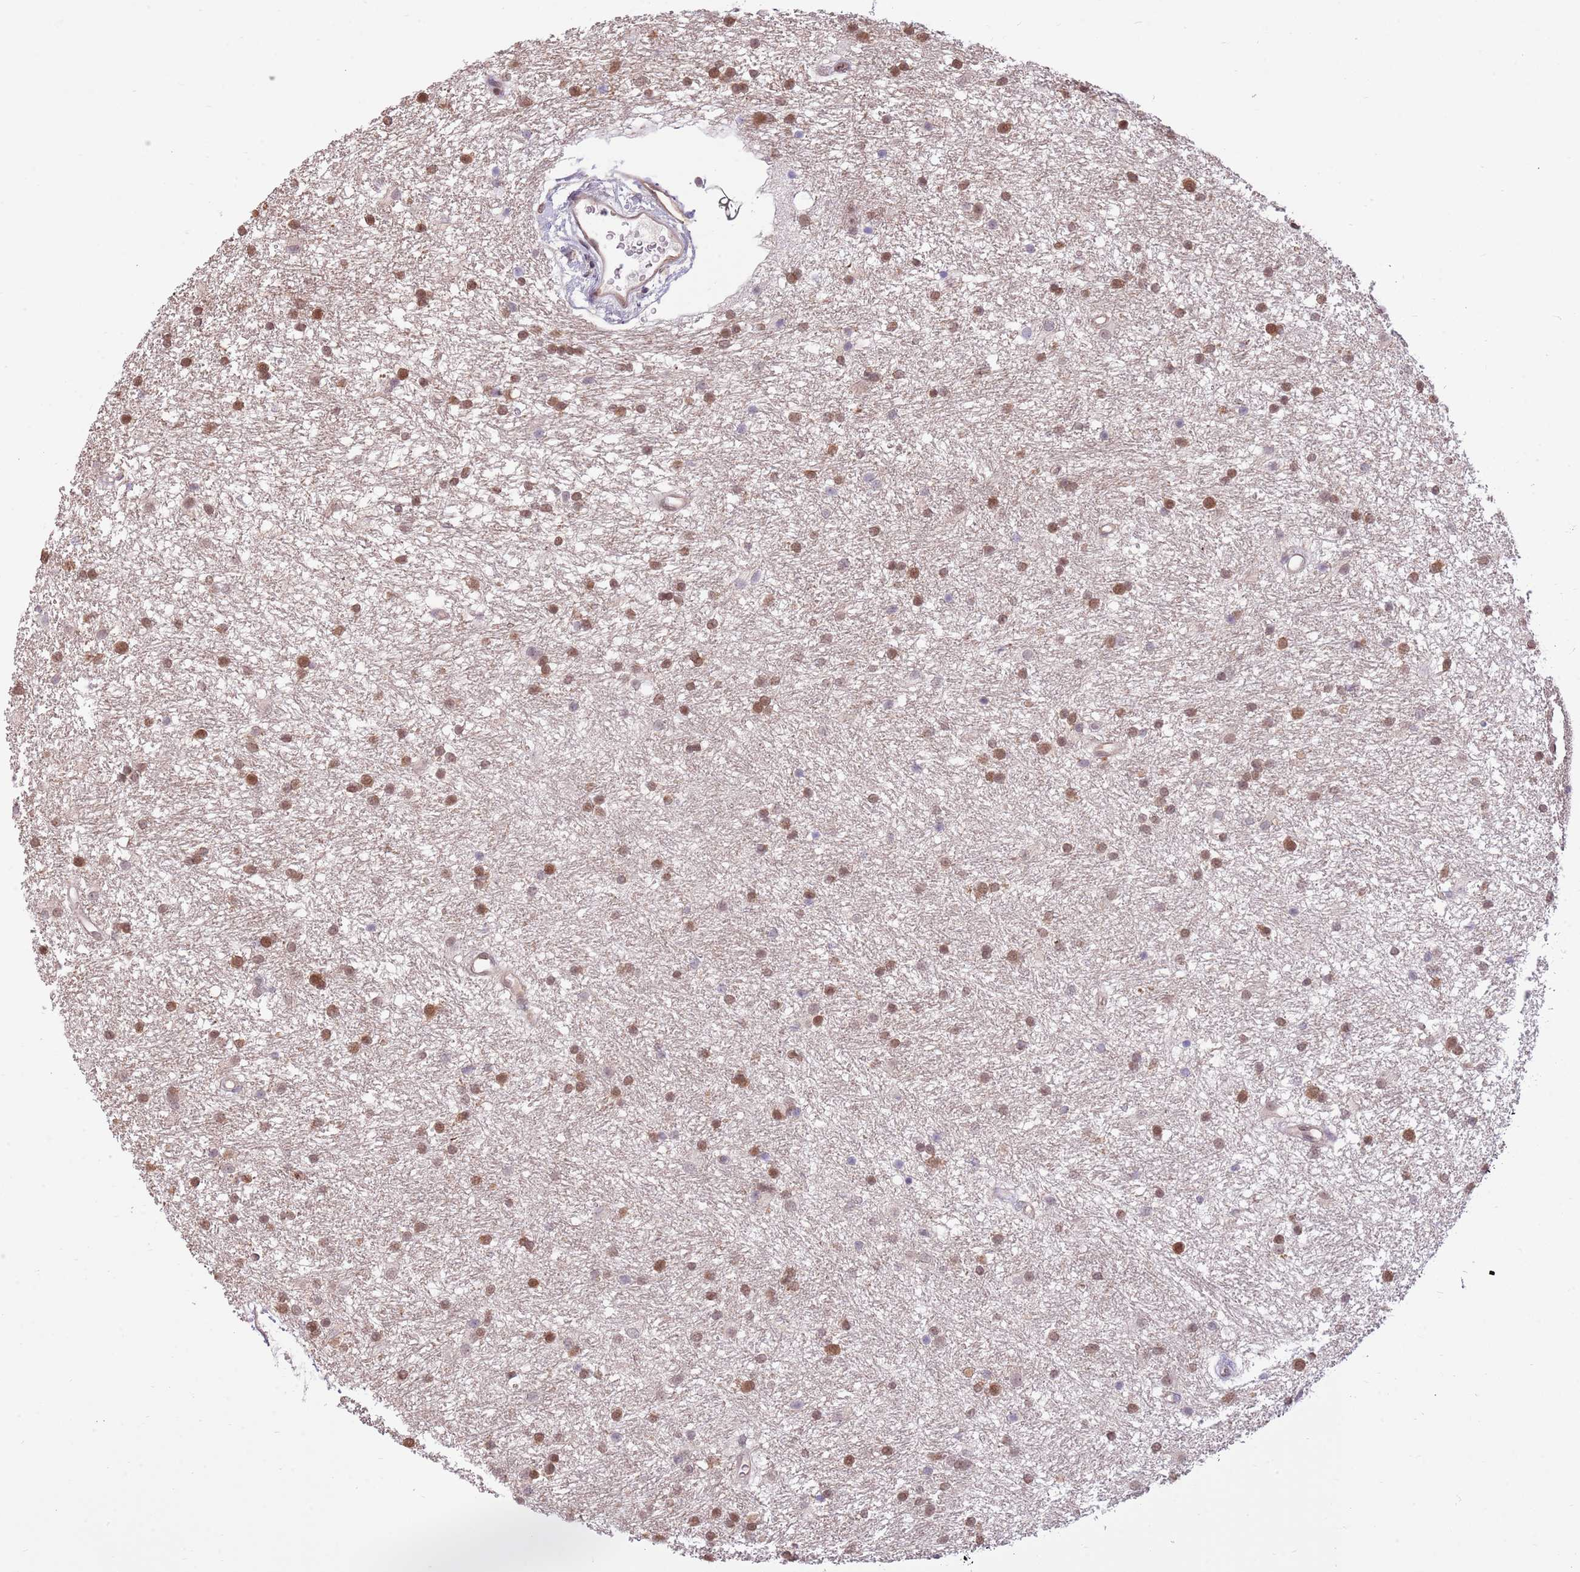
{"staining": {"intensity": "moderate", "quantity": ">75%", "location": "cytoplasmic/membranous,nuclear"}, "tissue": "glioma", "cell_type": "Tumor cells", "image_type": "cancer", "snomed": [{"axis": "morphology", "description": "Glioma, malignant, High grade"}, {"axis": "topography", "description": "Brain"}], "caption": "Protein expression by immunohistochemistry (IHC) displays moderate cytoplasmic/membranous and nuclear staining in about >75% of tumor cells in malignant glioma (high-grade).", "gene": "NSFL1C", "patient": {"sex": "male", "age": 77}}